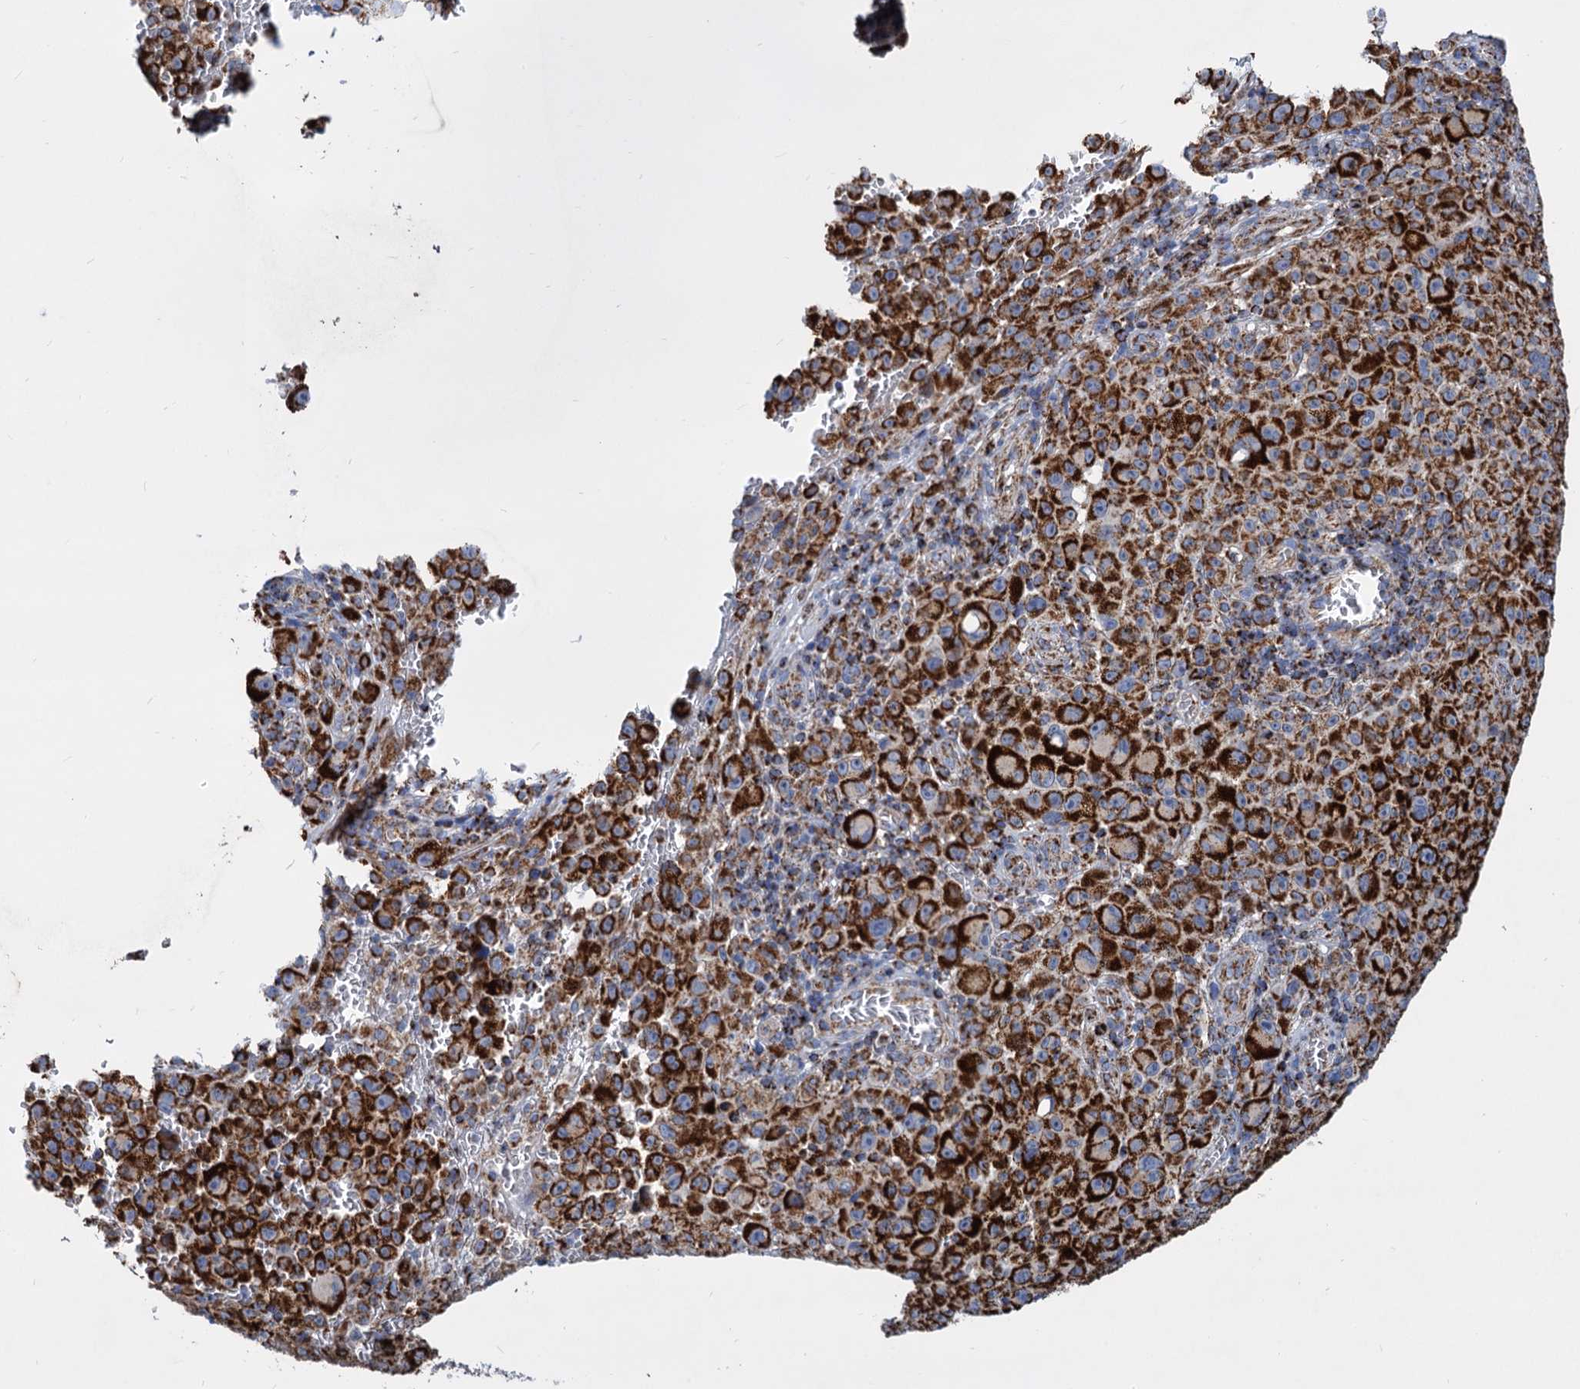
{"staining": {"intensity": "strong", "quantity": ">75%", "location": "cytoplasmic/membranous"}, "tissue": "melanoma", "cell_type": "Tumor cells", "image_type": "cancer", "snomed": [{"axis": "morphology", "description": "Malignant melanoma, NOS"}, {"axis": "topography", "description": "Skin"}], "caption": "This micrograph reveals melanoma stained with immunohistochemistry to label a protein in brown. The cytoplasmic/membranous of tumor cells show strong positivity for the protein. Nuclei are counter-stained blue.", "gene": "TIMM10", "patient": {"sex": "female", "age": 82}}